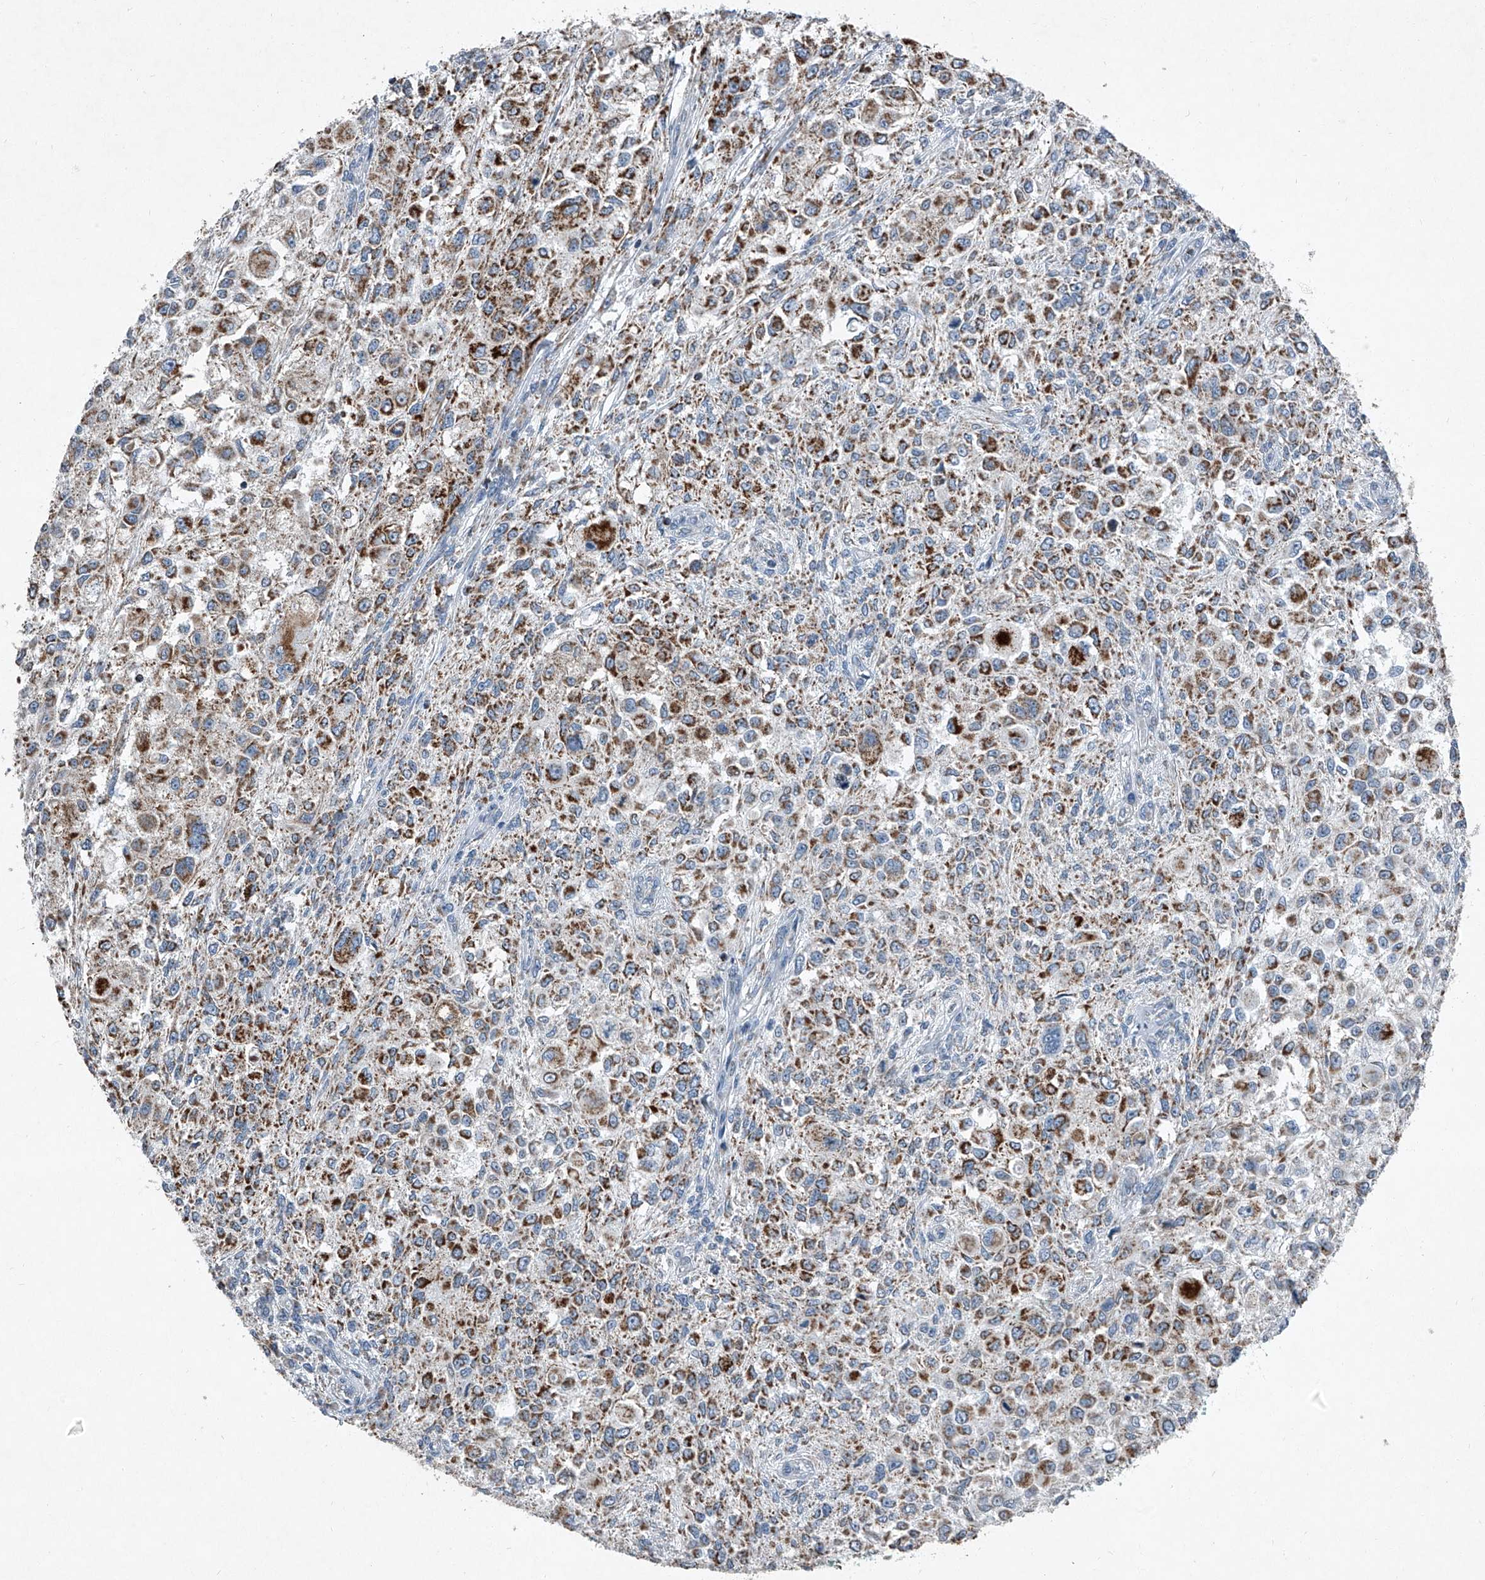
{"staining": {"intensity": "moderate", "quantity": ">75%", "location": "cytoplasmic/membranous"}, "tissue": "melanoma", "cell_type": "Tumor cells", "image_type": "cancer", "snomed": [{"axis": "morphology", "description": "Necrosis, NOS"}, {"axis": "morphology", "description": "Malignant melanoma, NOS"}, {"axis": "topography", "description": "Skin"}], "caption": "IHC (DAB) staining of human malignant melanoma demonstrates moderate cytoplasmic/membranous protein expression in about >75% of tumor cells.", "gene": "CHRNA7", "patient": {"sex": "female", "age": 87}}